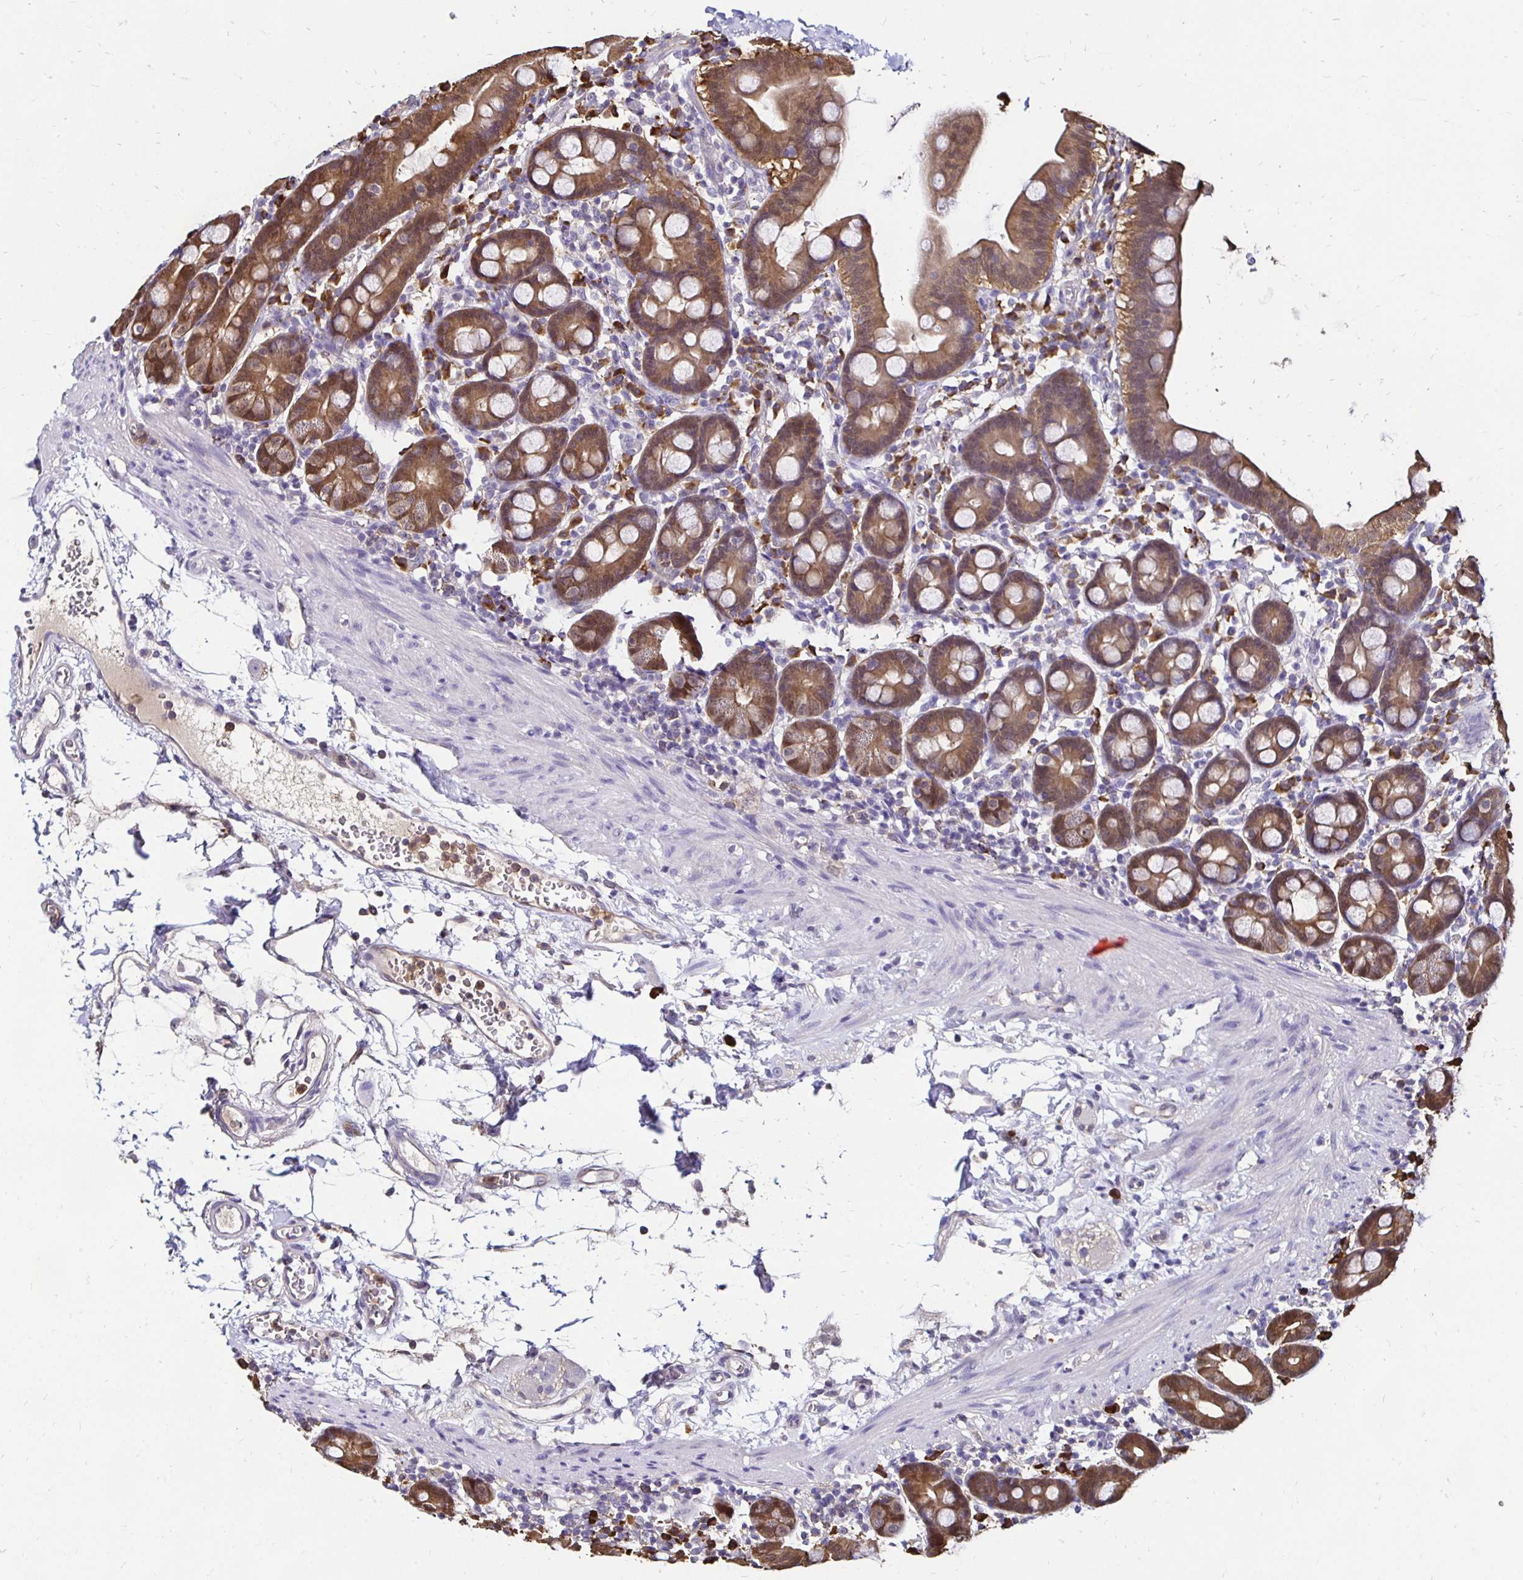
{"staining": {"intensity": "moderate", "quantity": ">75%", "location": "cytoplasmic/membranous"}, "tissue": "duodenum", "cell_type": "Glandular cells", "image_type": "normal", "snomed": [{"axis": "morphology", "description": "Normal tissue, NOS"}, {"axis": "topography", "description": "Pancreas"}, {"axis": "topography", "description": "Duodenum"}], "caption": "Moderate cytoplasmic/membranous expression is identified in approximately >75% of glandular cells in normal duodenum. Nuclei are stained in blue.", "gene": "TXN", "patient": {"sex": "male", "age": 59}}